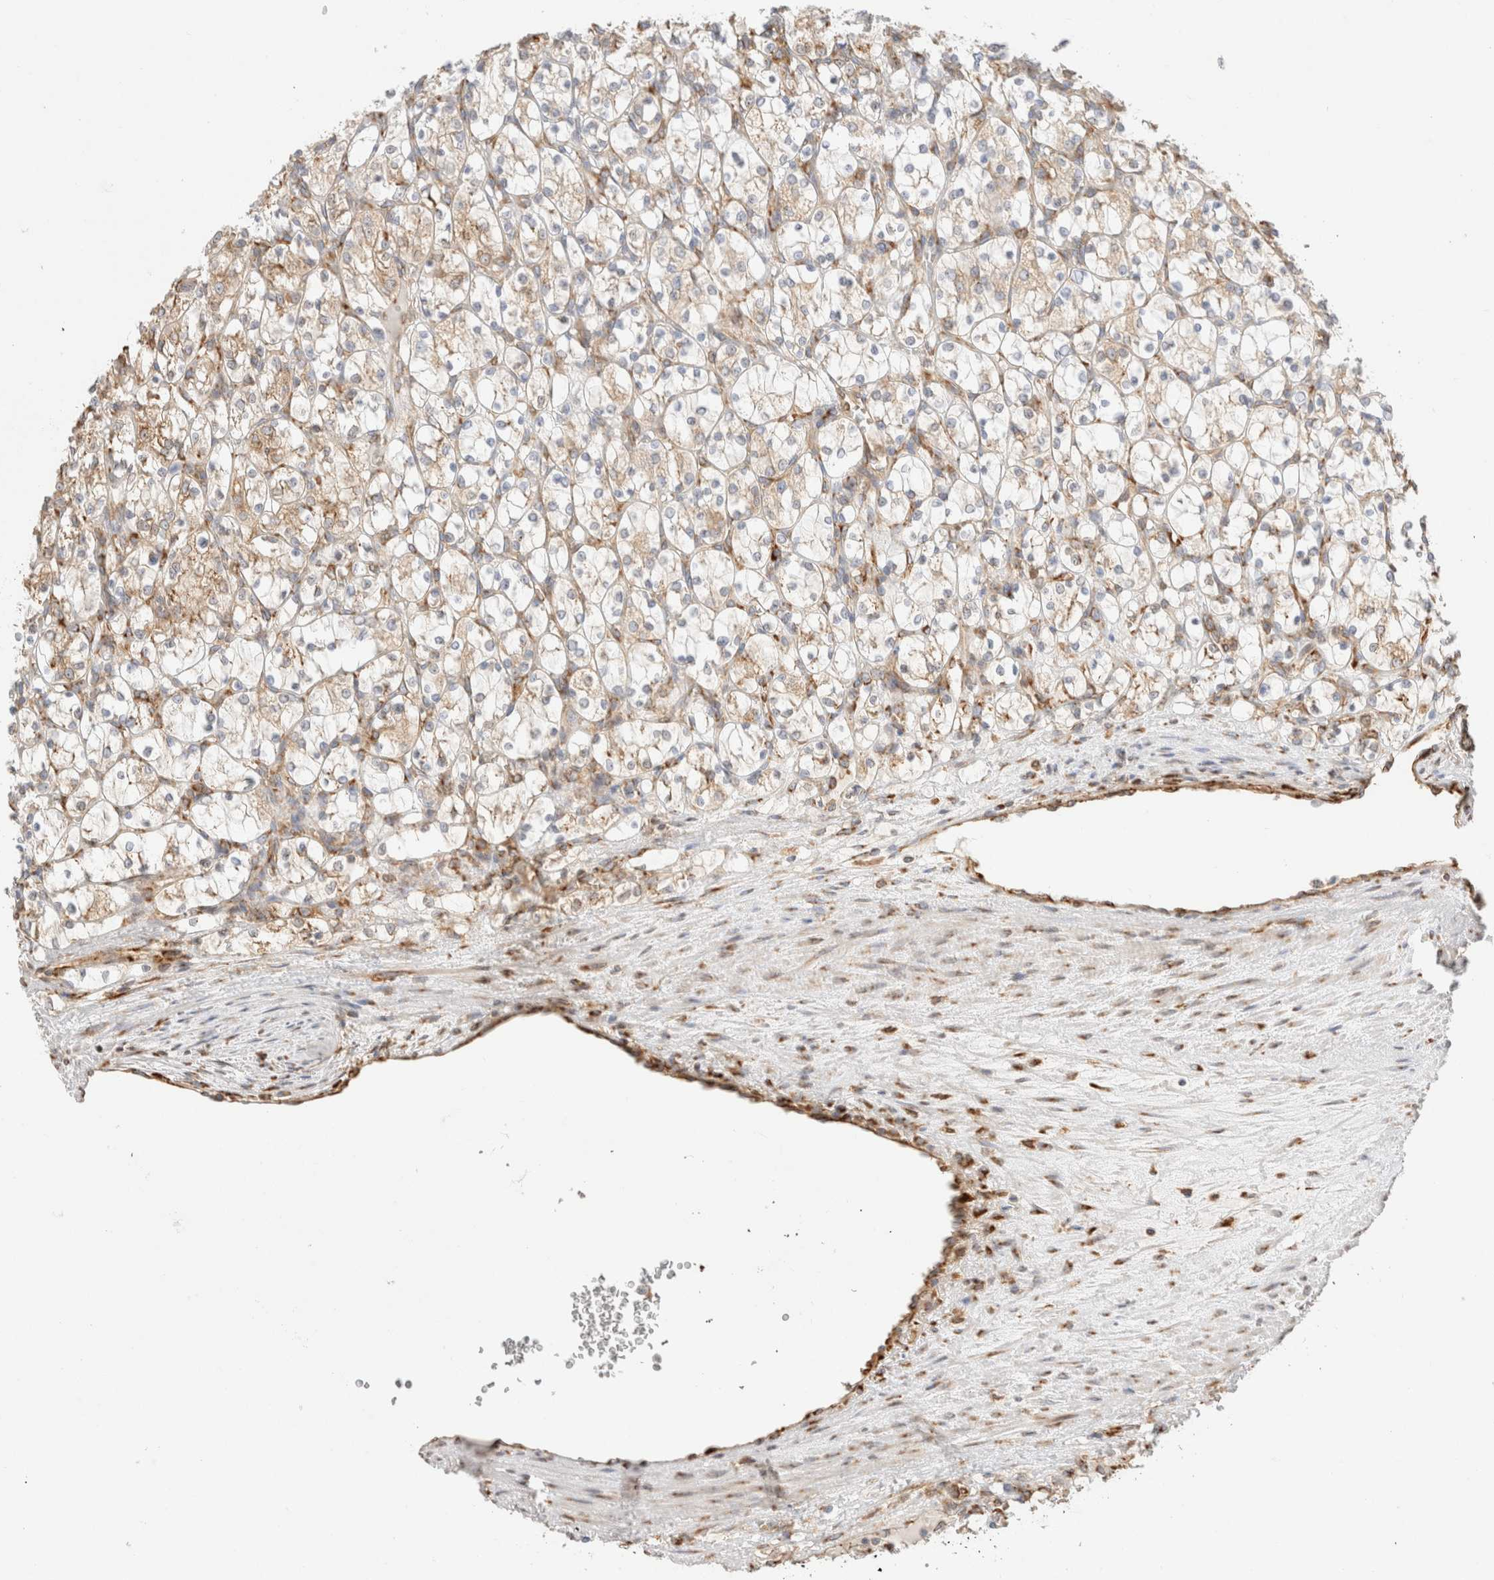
{"staining": {"intensity": "weak", "quantity": "25%-75%", "location": "cytoplasmic/membranous"}, "tissue": "renal cancer", "cell_type": "Tumor cells", "image_type": "cancer", "snomed": [{"axis": "morphology", "description": "Adenocarcinoma, NOS"}, {"axis": "topography", "description": "Kidney"}], "caption": "Immunohistochemistry (IHC) photomicrograph of neoplastic tissue: renal cancer (adenocarcinoma) stained using immunohistochemistry reveals low levels of weak protein expression localized specifically in the cytoplasmic/membranous of tumor cells, appearing as a cytoplasmic/membranous brown color.", "gene": "ZC2HC1A", "patient": {"sex": "female", "age": 69}}